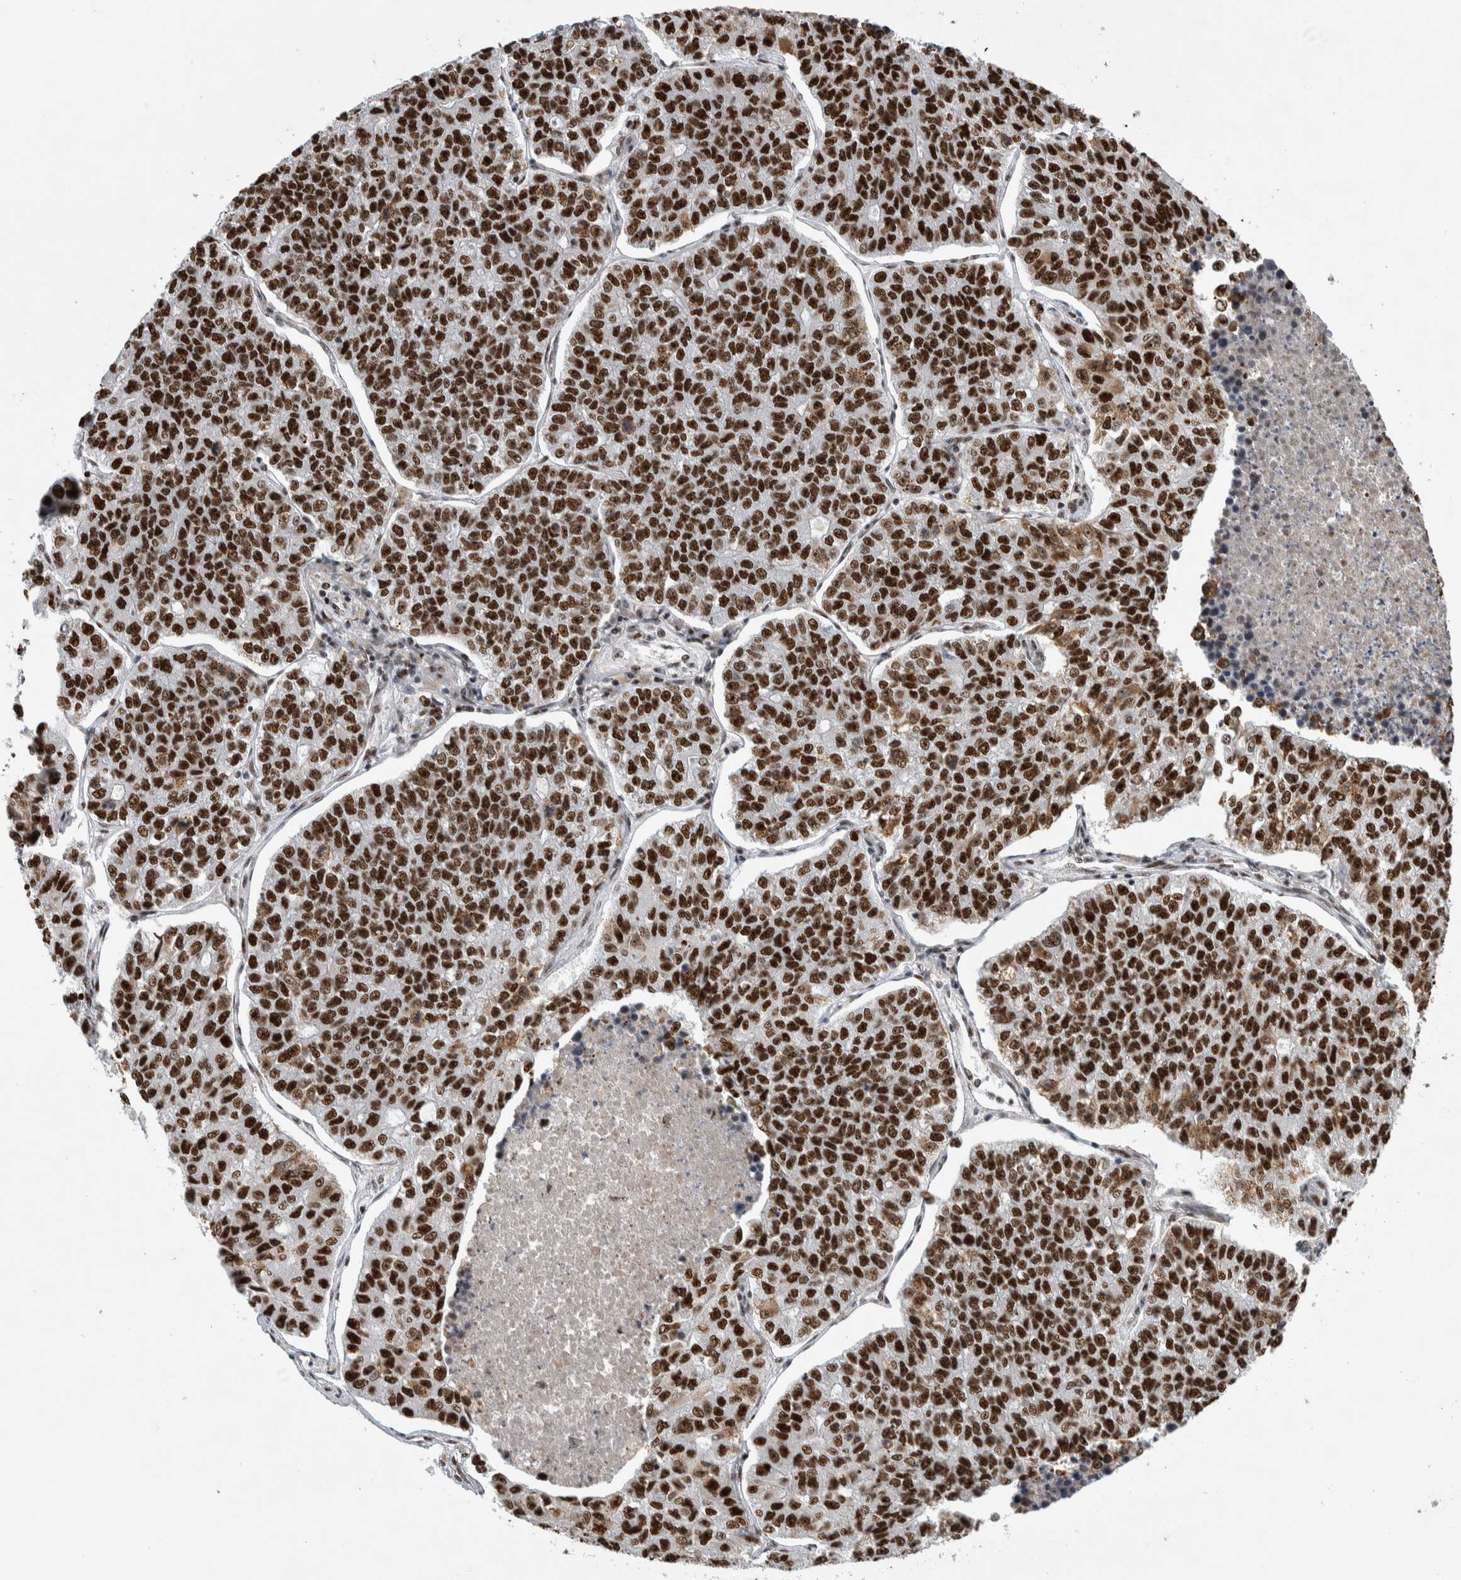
{"staining": {"intensity": "strong", "quantity": ">75%", "location": "nuclear"}, "tissue": "lung cancer", "cell_type": "Tumor cells", "image_type": "cancer", "snomed": [{"axis": "morphology", "description": "Adenocarcinoma, NOS"}, {"axis": "topography", "description": "Lung"}], "caption": "High-power microscopy captured an IHC micrograph of lung cancer (adenocarcinoma), revealing strong nuclear positivity in approximately >75% of tumor cells.", "gene": "NCL", "patient": {"sex": "male", "age": 49}}